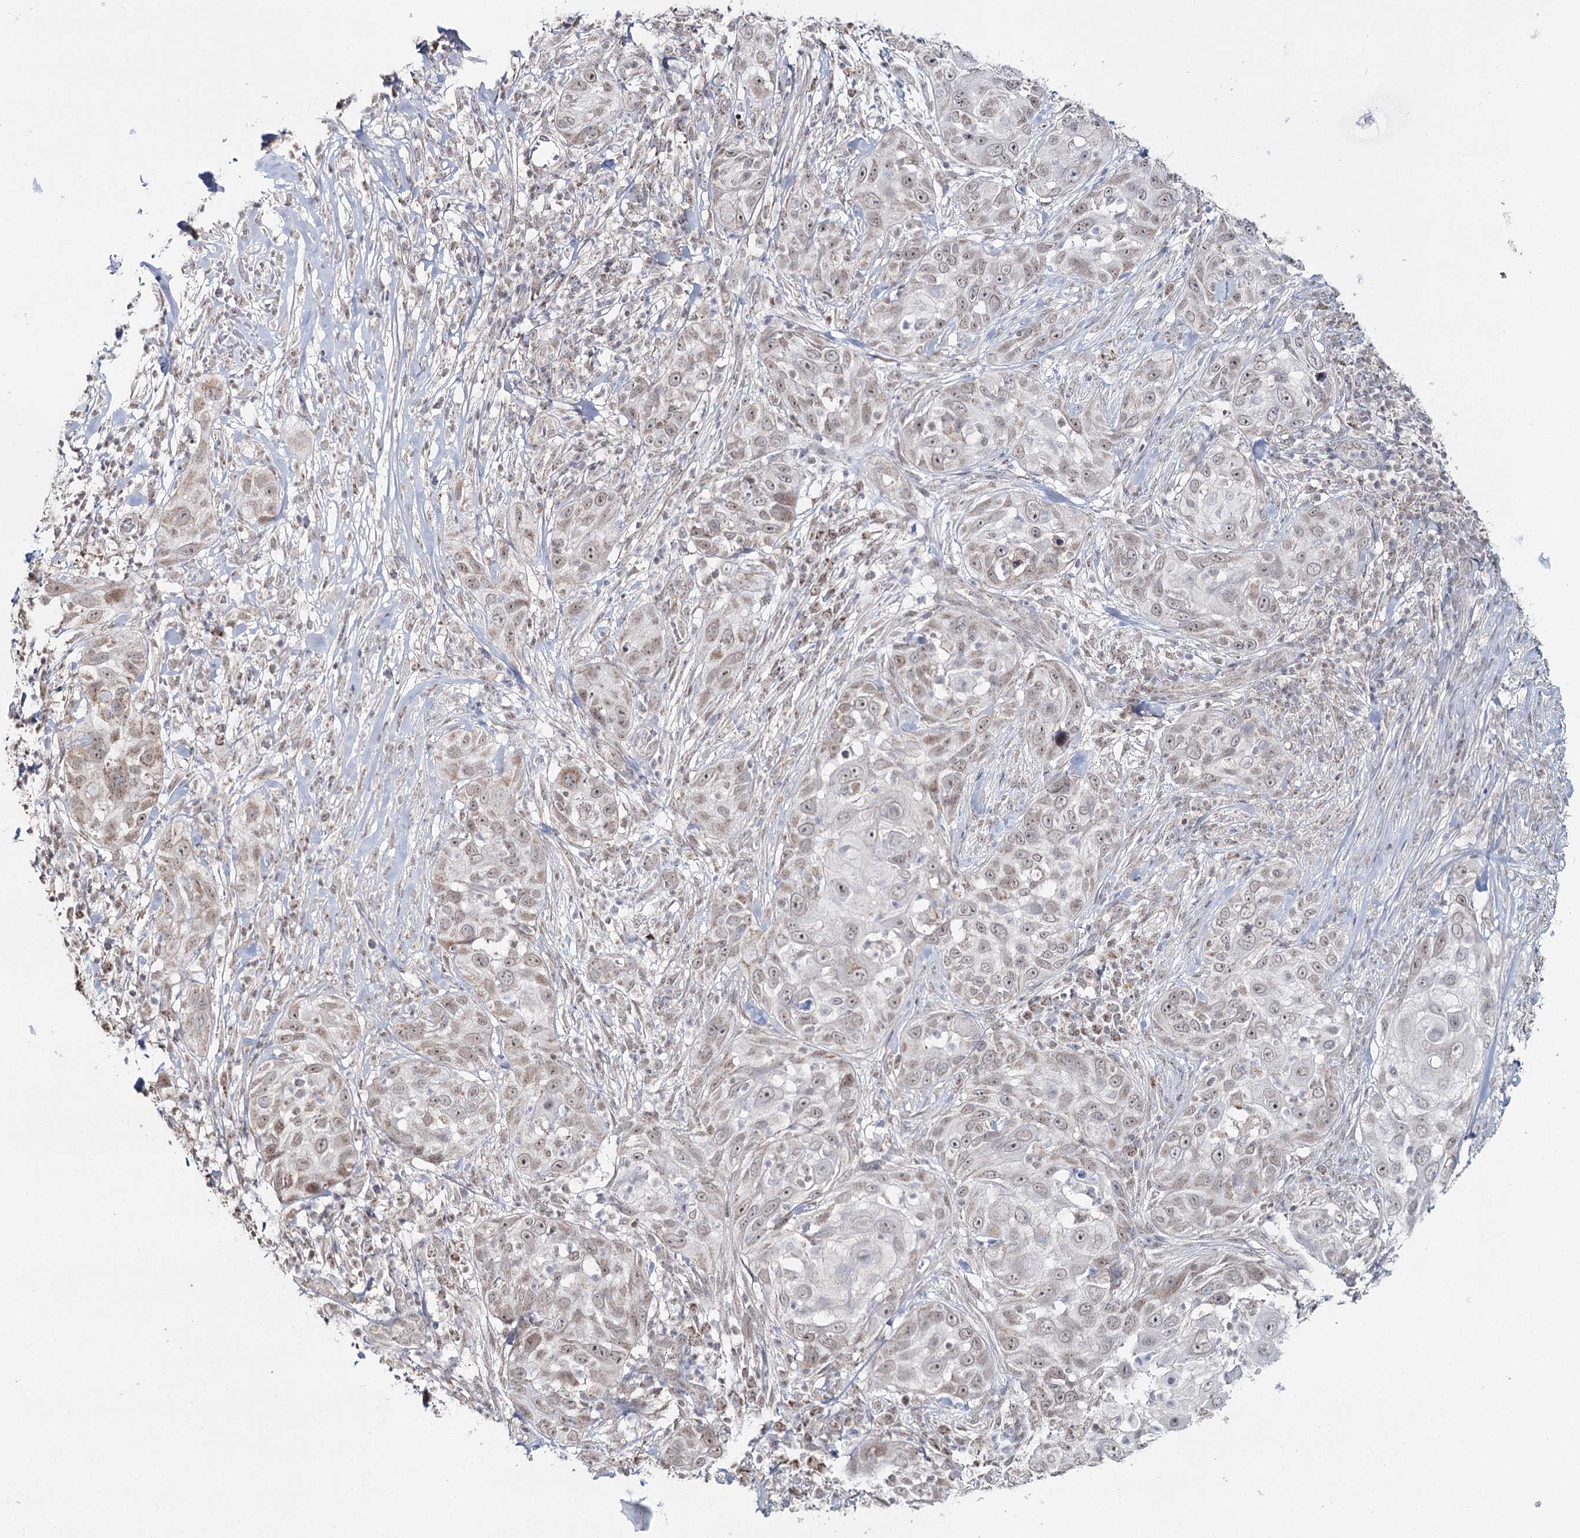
{"staining": {"intensity": "weak", "quantity": "25%-75%", "location": "cytoplasmic/membranous,nuclear"}, "tissue": "skin cancer", "cell_type": "Tumor cells", "image_type": "cancer", "snomed": [{"axis": "morphology", "description": "Squamous cell carcinoma, NOS"}, {"axis": "topography", "description": "Skin"}], "caption": "Approximately 25%-75% of tumor cells in skin squamous cell carcinoma demonstrate weak cytoplasmic/membranous and nuclear protein expression as visualized by brown immunohistochemical staining.", "gene": "PDHX", "patient": {"sex": "female", "age": 44}}